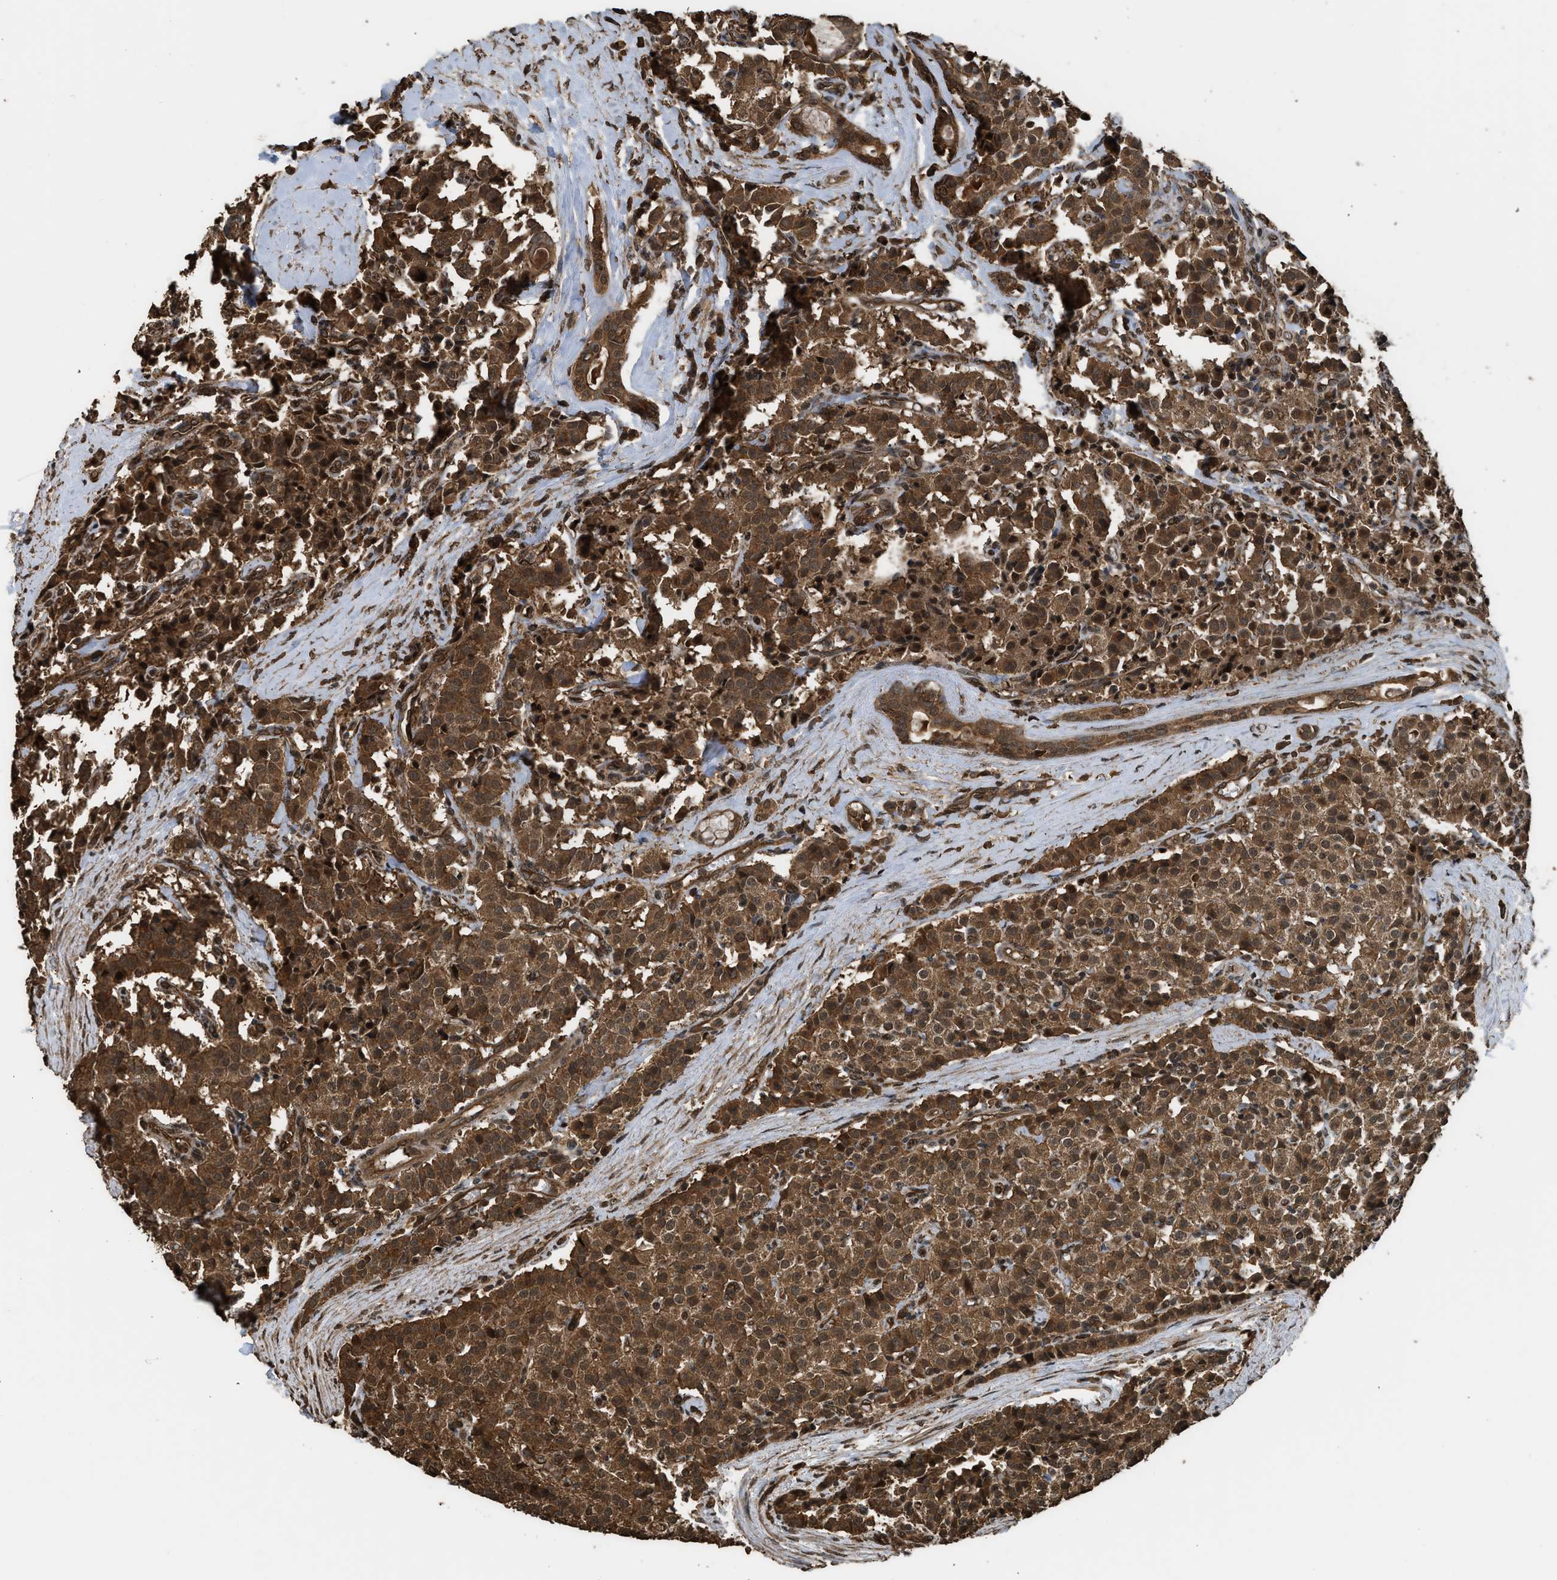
{"staining": {"intensity": "strong", "quantity": ">75%", "location": "cytoplasmic/membranous,nuclear"}, "tissue": "carcinoid", "cell_type": "Tumor cells", "image_type": "cancer", "snomed": [{"axis": "morphology", "description": "Carcinoid, malignant, NOS"}, {"axis": "topography", "description": "Lung"}], "caption": "DAB (3,3'-diaminobenzidine) immunohistochemical staining of malignant carcinoid exhibits strong cytoplasmic/membranous and nuclear protein positivity in approximately >75% of tumor cells.", "gene": "MYBL2", "patient": {"sex": "male", "age": 30}}